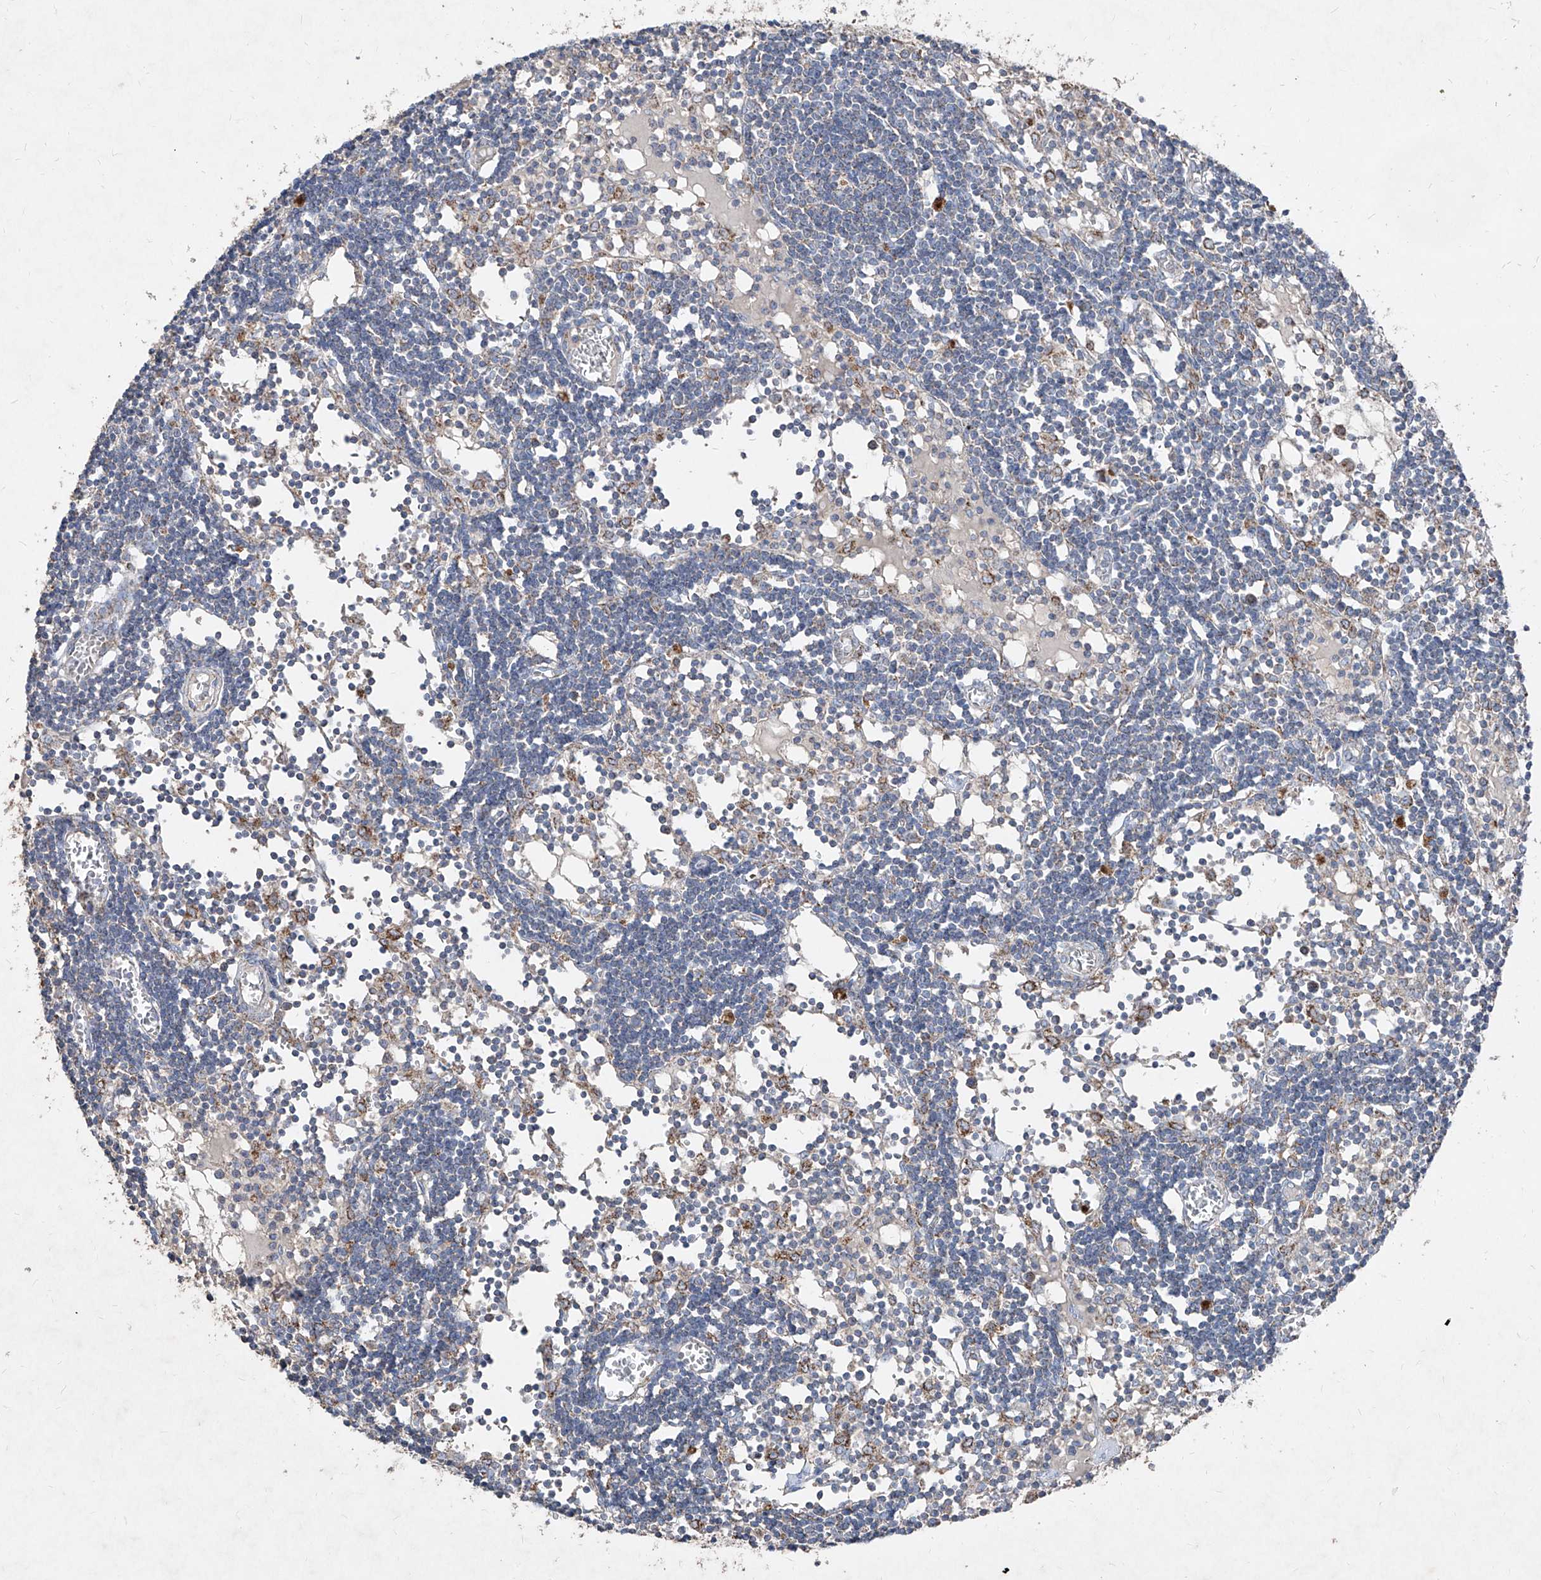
{"staining": {"intensity": "moderate", "quantity": "25%-75%", "location": "cytoplasmic/membranous"}, "tissue": "lymph node", "cell_type": "Germinal center cells", "image_type": "normal", "snomed": [{"axis": "morphology", "description": "Normal tissue, NOS"}, {"axis": "topography", "description": "Lymph node"}], "caption": "Brown immunohistochemical staining in unremarkable lymph node reveals moderate cytoplasmic/membranous expression in about 25%-75% of germinal center cells. Nuclei are stained in blue.", "gene": "ABCD3", "patient": {"sex": "female", "age": 11}}